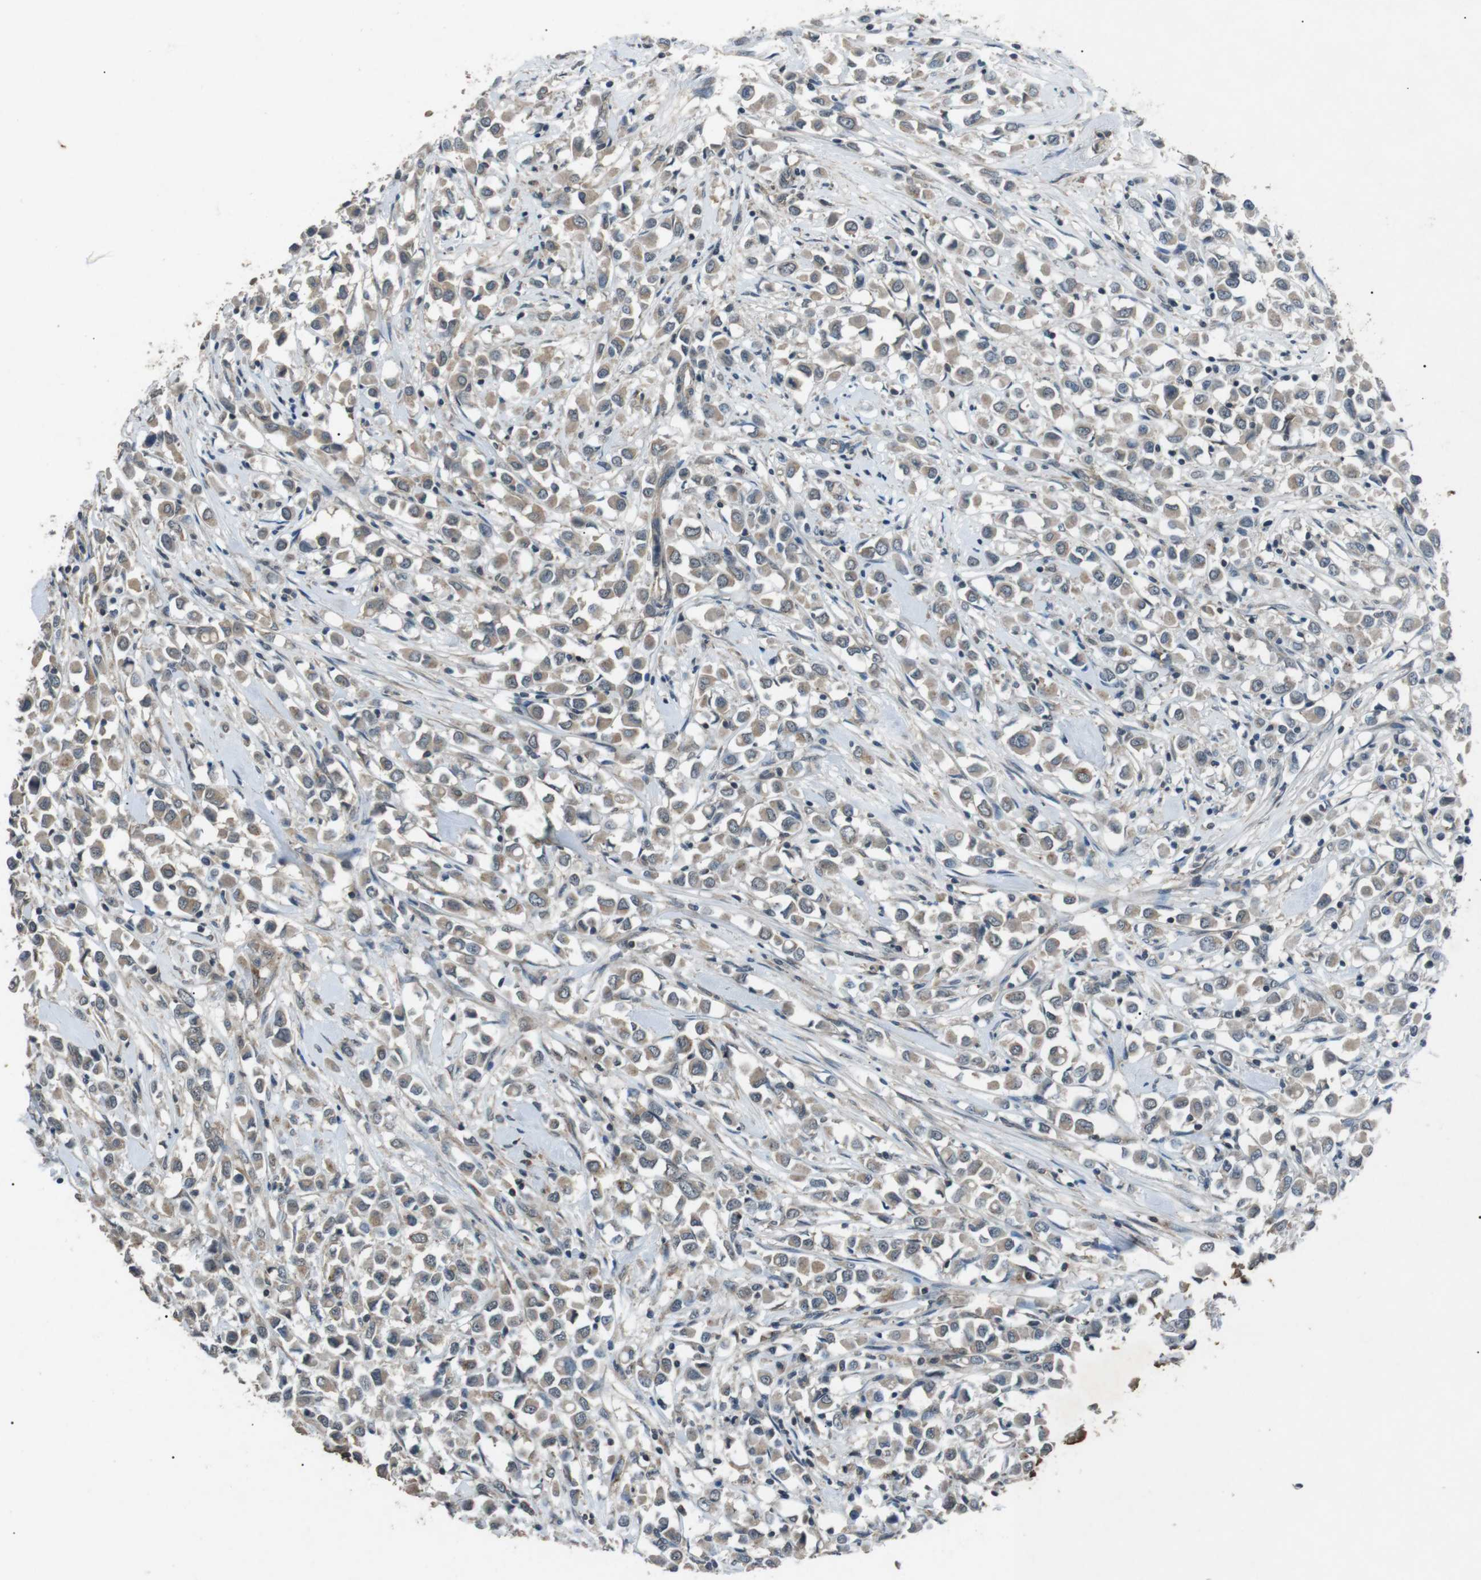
{"staining": {"intensity": "weak", "quantity": "25%-75%", "location": "cytoplasmic/membranous"}, "tissue": "breast cancer", "cell_type": "Tumor cells", "image_type": "cancer", "snomed": [{"axis": "morphology", "description": "Duct carcinoma"}, {"axis": "topography", "description": "Breast"}], "caption": "Immunohistochemistry of breast invasive ductal carcinoma exhibits low levels of weak cytoplasmic/membranous expression in approximately 25%-75% of tumor cells.", "gene": "NEK7", "patient": {"sex": "female", "age": 61}}